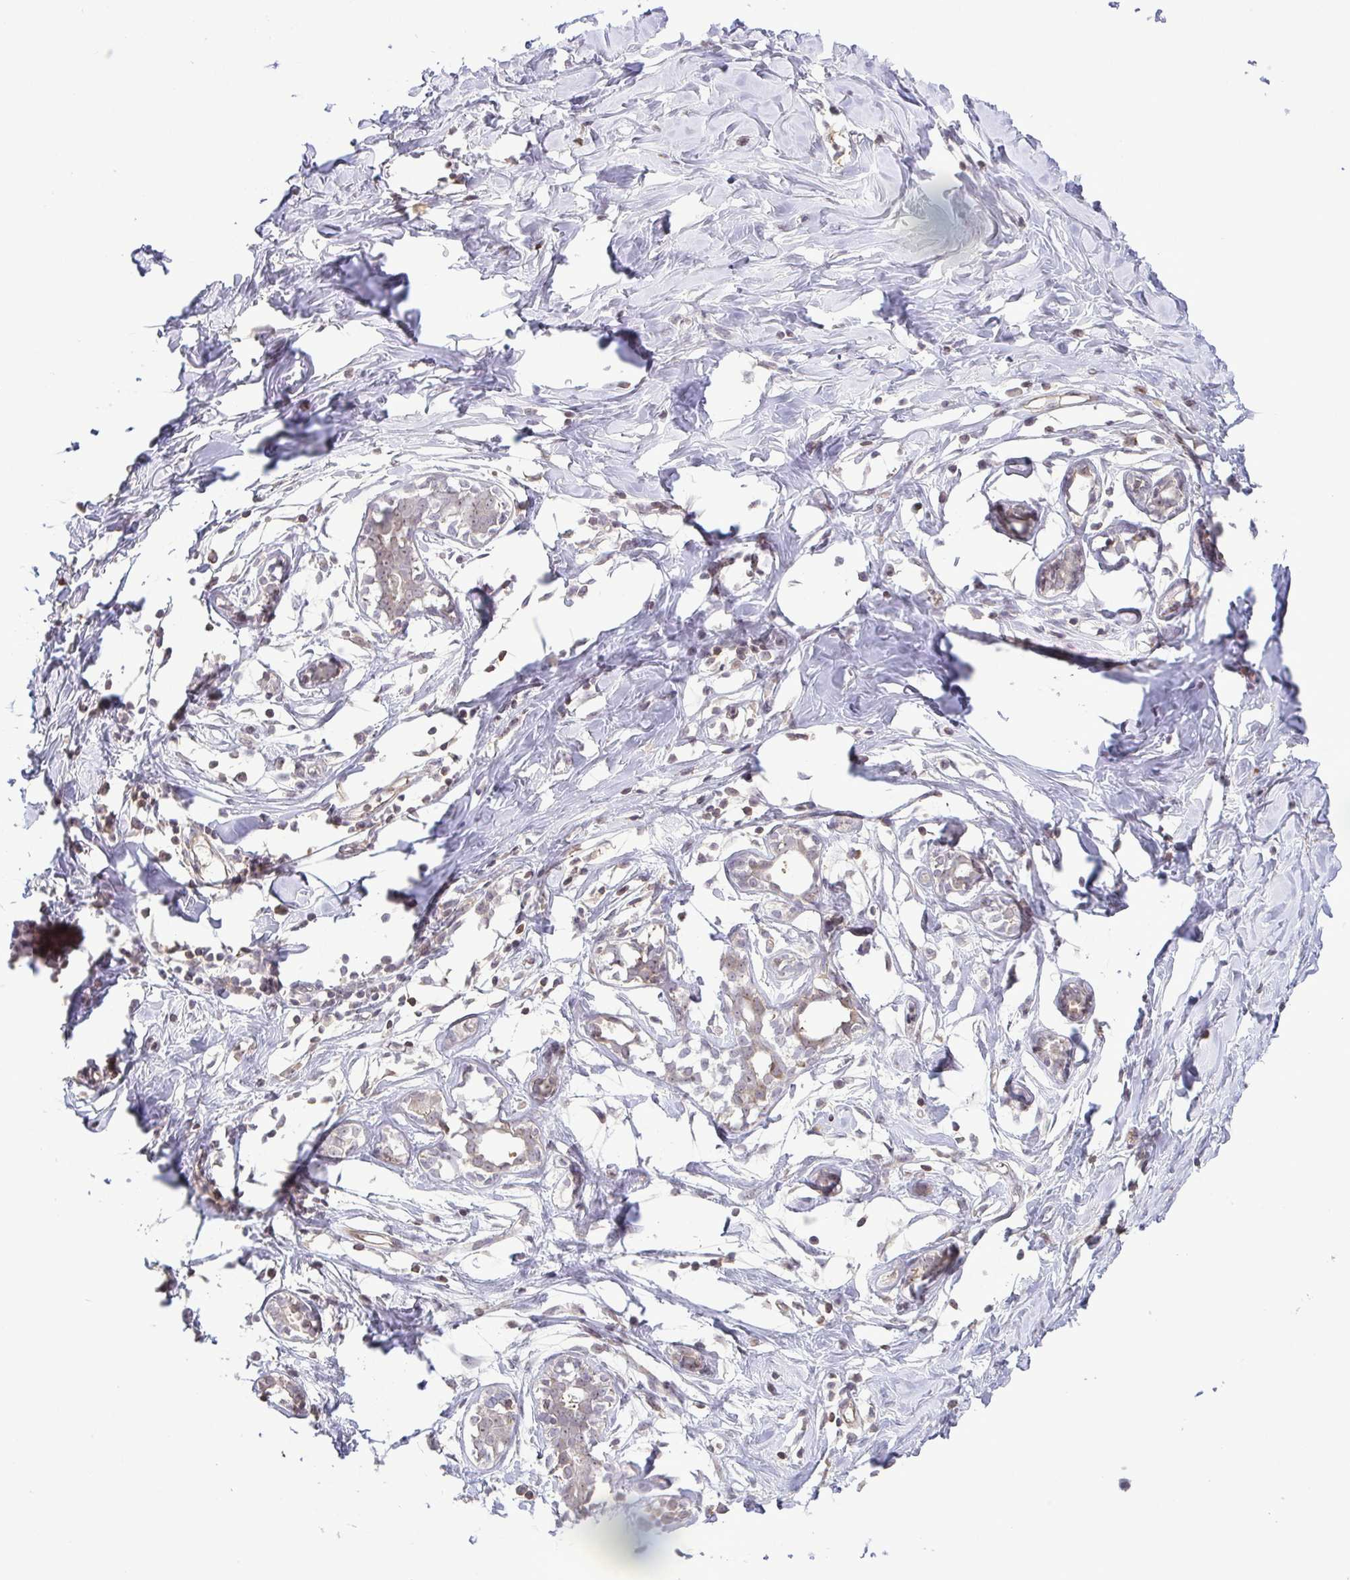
{"staining": {"intensity": "negative", "quantity": "none", "location": "none"}, "tissue": "breast", "cell_type": "Adipocytes", "image_type": "normal", "snomed": [{"axis": "morphology", "description": "Normal tissue, NOS"}, {"axis": "topography", "description": "Breast"}], "caption": "Benign breast was stained to show a protein in brown. There is no significant expression in adipocytes. (Stains: DAB (3,3'-diaminobenzidine) immunohistochemistry with hematoxylin counter stain, Microscopy: brightfield microscopy at high magnification).", "gene": "RSL24D1", "patient": {"sex": "female", "age": 27}}